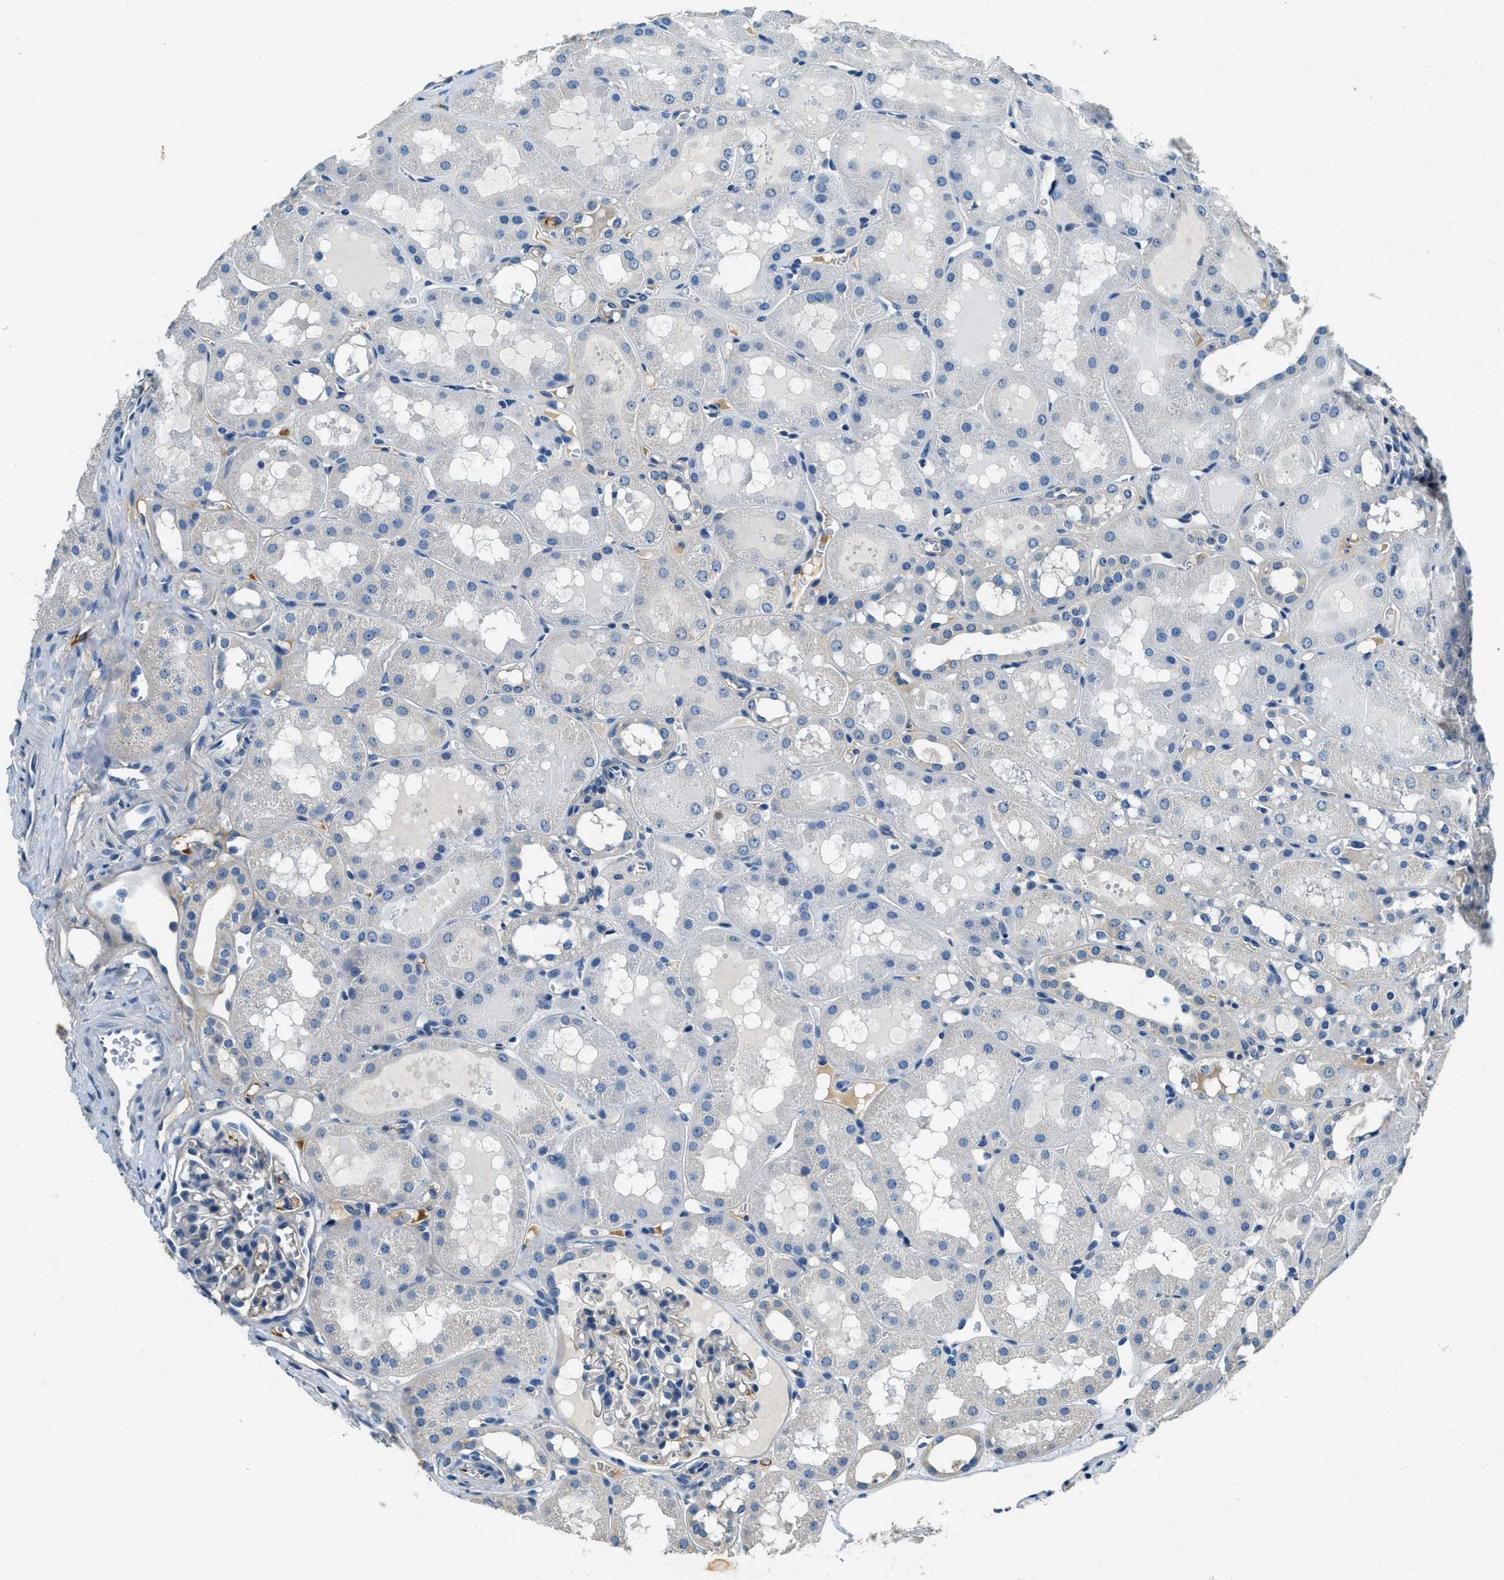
{"staining": {"intensity": "weak", "quantity": "<25%", "location": "cytoplasmic/membranous"}, "tissue": "kidney", "cell_type": "Cells in glomeruli", "image_type": "normal", "snomed": [{"axis": "morphology", "description": "Normal tissue, NOS"}, {"axis": "topography", "description": "Kidney"}, {"axis": "topography", "description": "Urinary bladder"}], "caption": "Micrograph shows no protein expression in cells in glomeruli of benign kidney. (Stains: DAB immunohistochemistry with hematoxylin counter stain, Microscopy: brightfield microscopy at high magnification).", "gene": "TMEM186", "patient": {"sex": "male", "age": 16}}